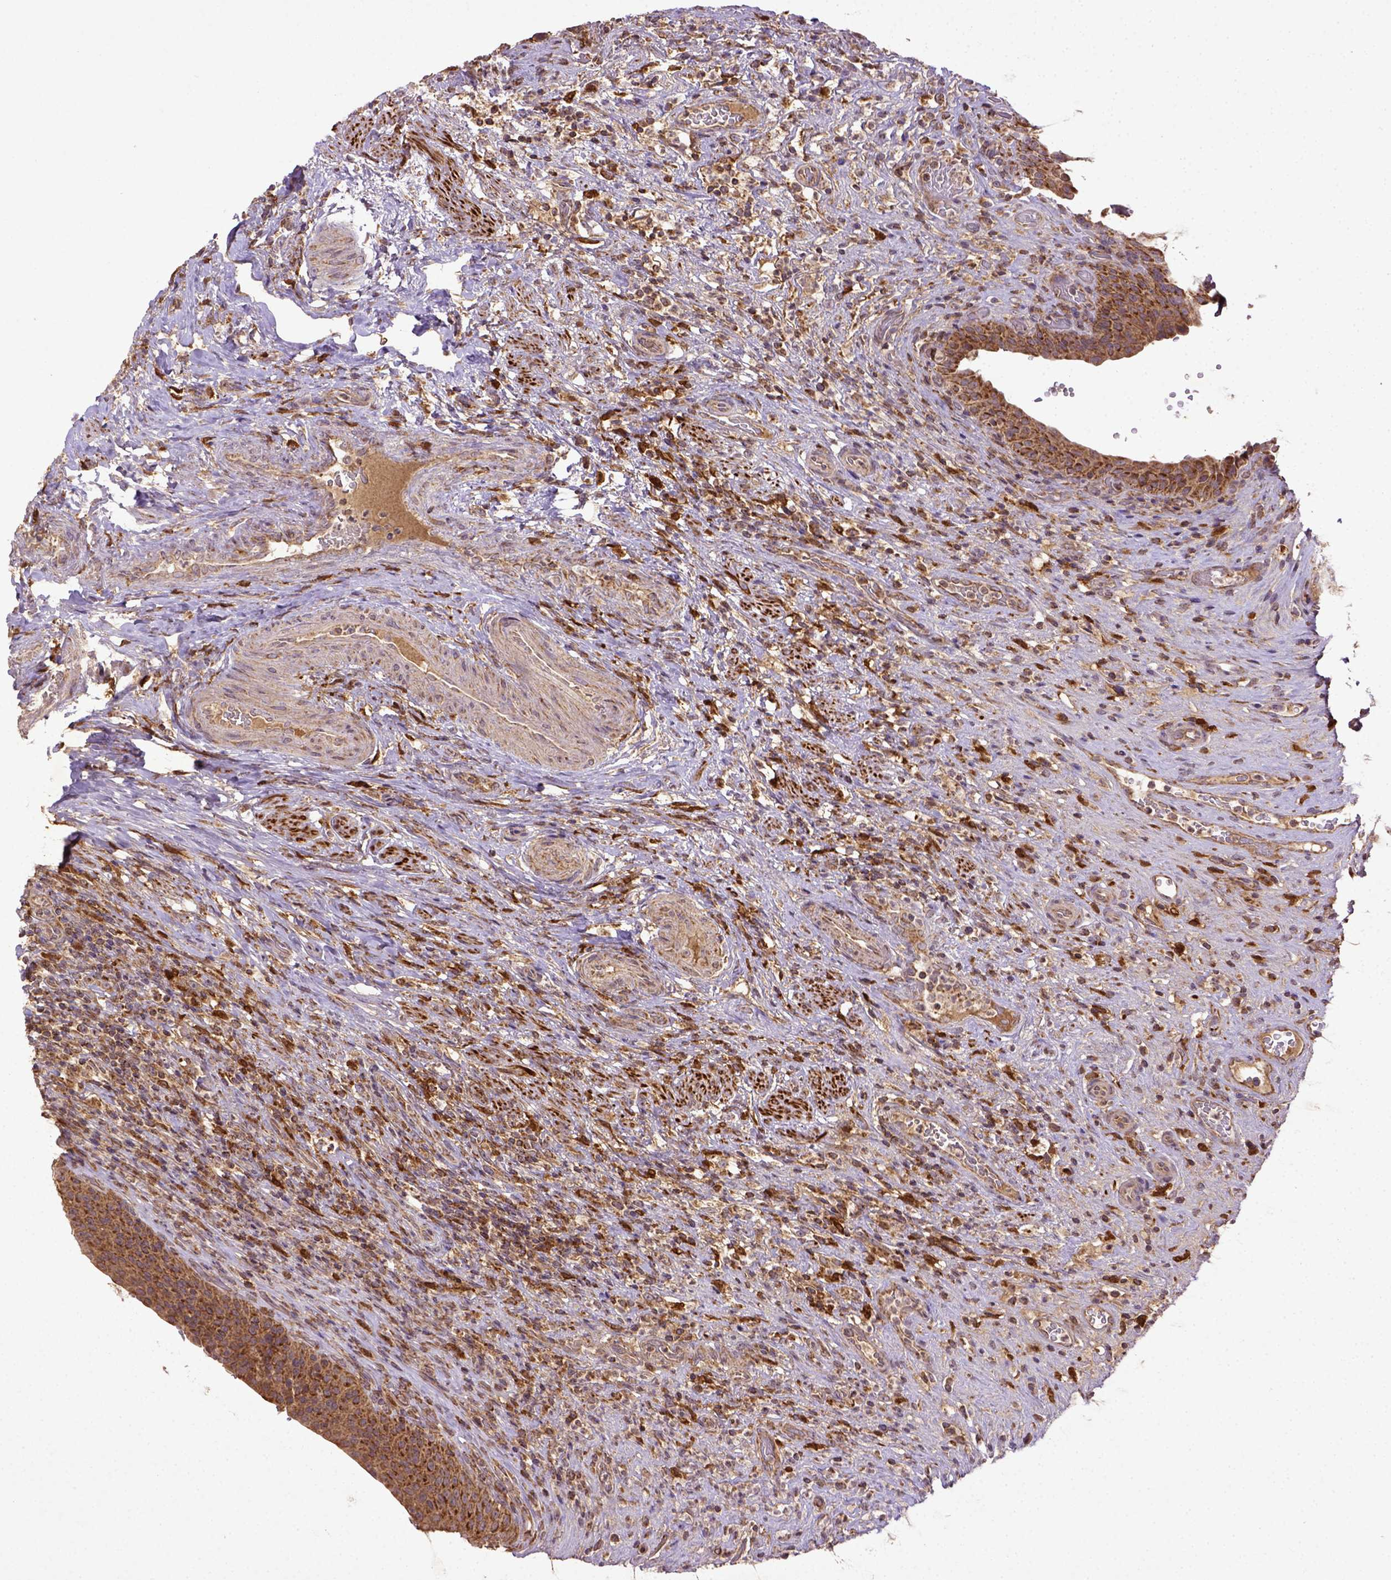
{"staining": {"intensity": "moderate", "quantity": ">75%", "location": "cytoplasmic/membranous"}, "tissue": "urinary bladder", "cell_type": "Urothelial cells", "image_type": "normal", "snomed": [{"axis": "morphology", "description": "Normal tissue, NOS"}, {"axis": "topography", "description": "Urinary bladder"}, {"axis": "topography", "description": "Peripheral nerve tissue"}], "caption": "Immunohistochemistry photomicrograph of unremarkable human urinary bladder stained for a protein (brown), which shows medium levels of moderate cytoplasmic/membranous staining in about >75% of urothelial cells.", "gene": "MT", "patient": {"sex": "male", "age": 66}}